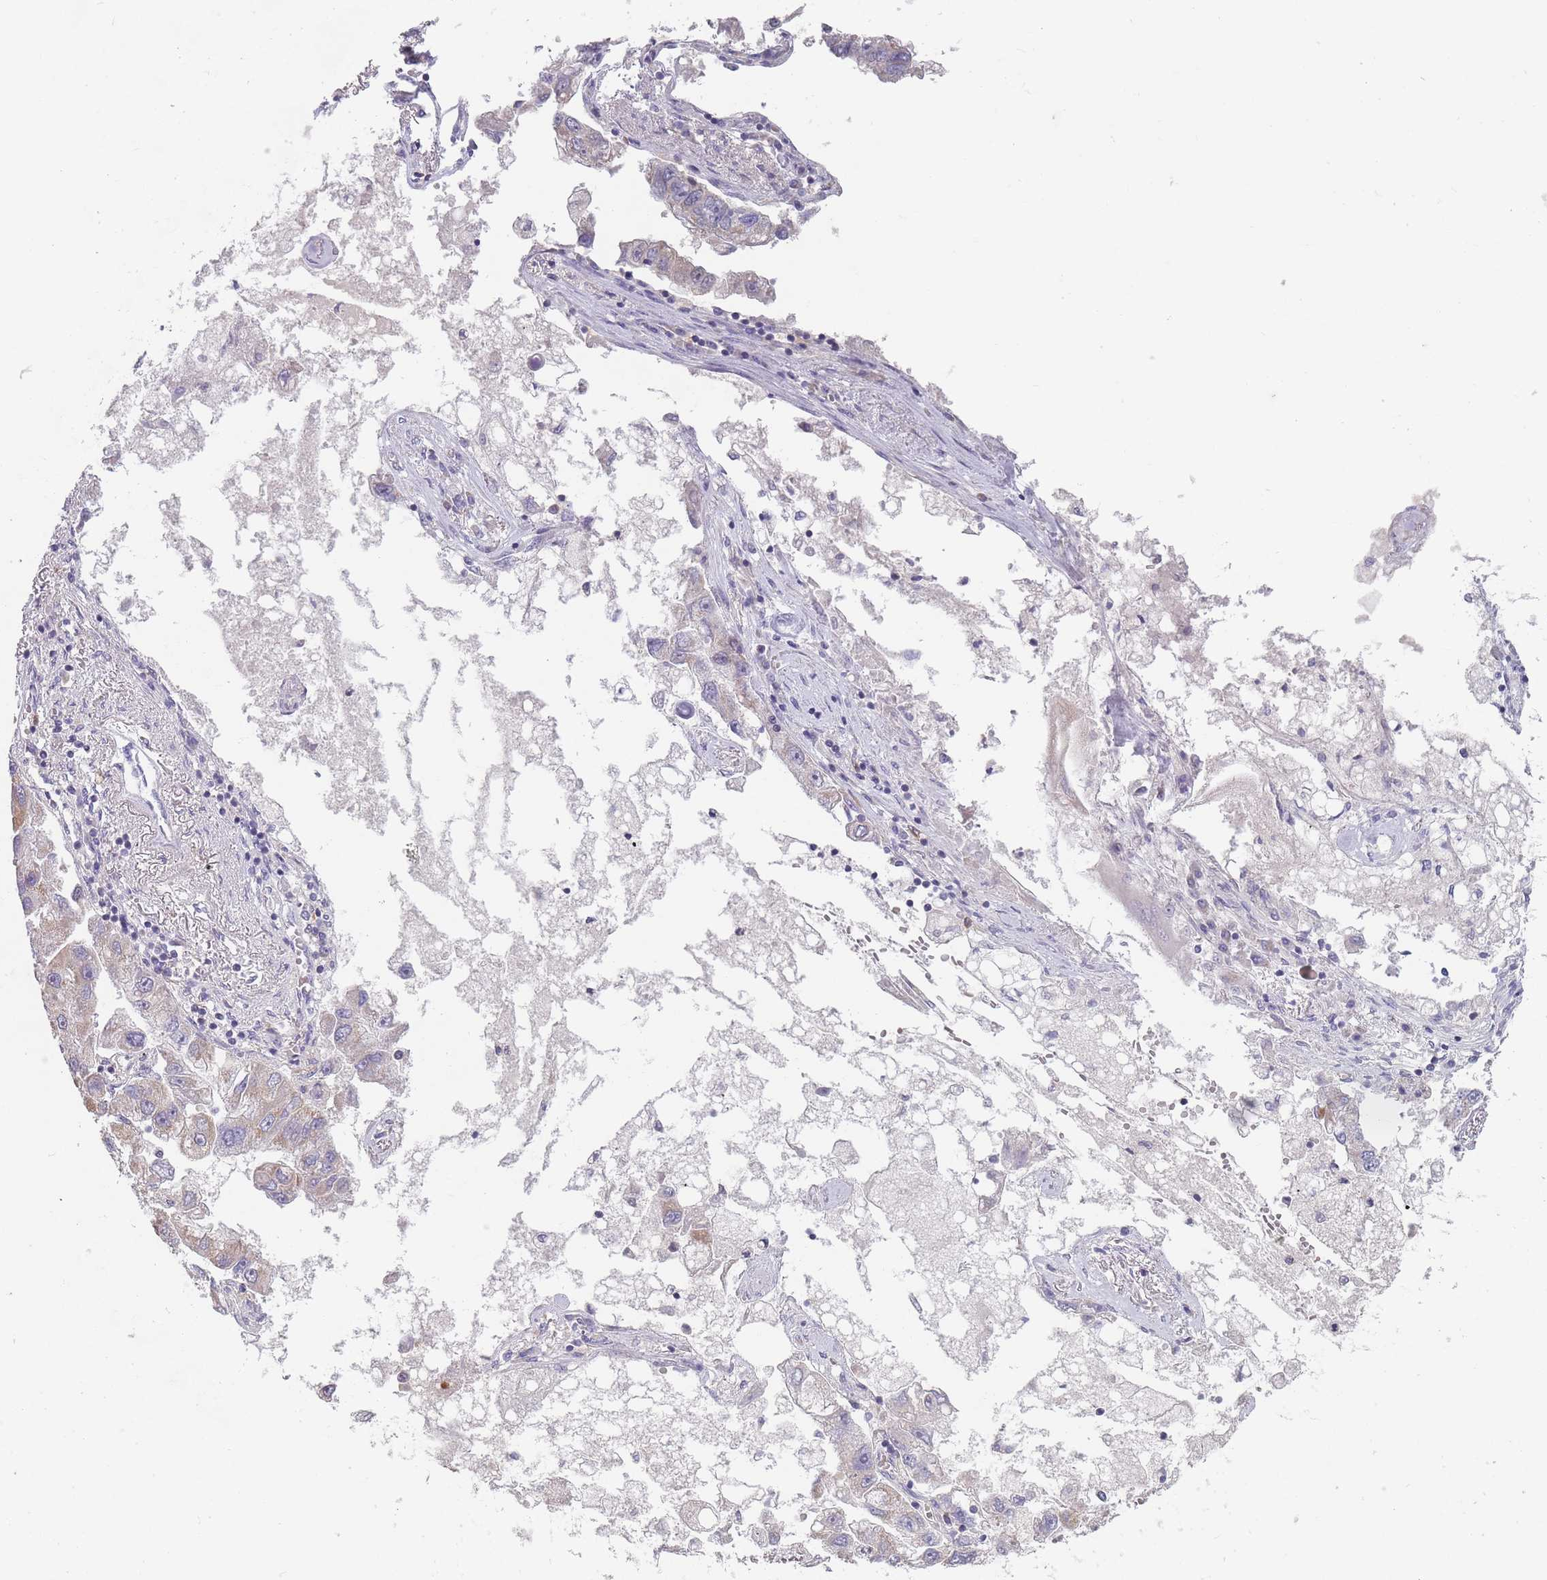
{"staining": {"intensity": "moderate", "quantity": "<25%", "location": "cytoplasmic/membranous"}, "tissue": "lung cancer", "cell_type": "Tumor cells", "image_type": "cancer", "snomed": [{"axis": "morphology", "description": "Adenocarcinoma, NOS"}, {"axis": "topography", "description": "Lung"}], "caption": "A brown stain highlights moderate cytoplasmic/membranous staining of a protein in lung cancer (adenocarcinoma) tumor cells.", "gene": "PEX7", "patient": {"sex": "female", "age": 54}}